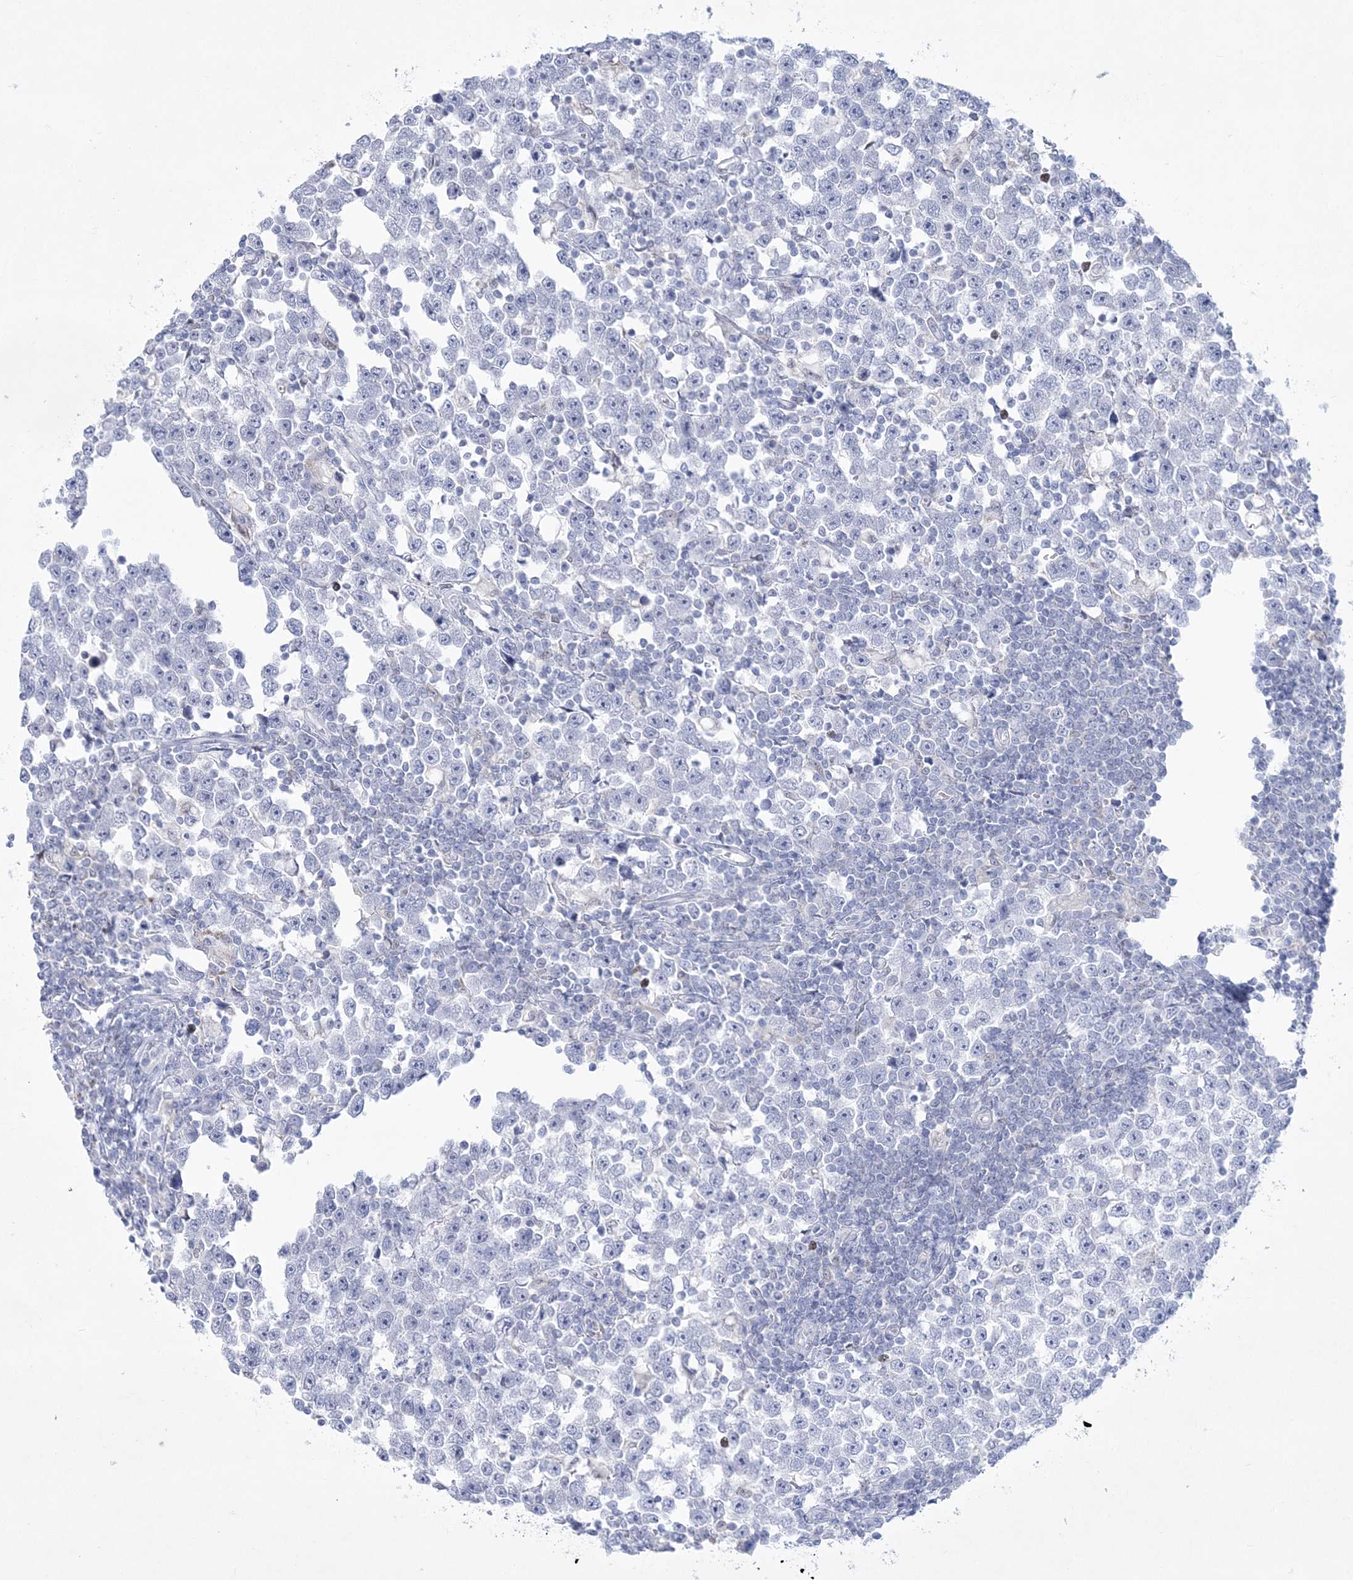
{"staining": {"intensity": "negative", "quantity": "none", "location": "none"}, "tissue": "testis cancer", "cell_type": "Tumor cells", "image_type": "cancer", "snomed": [{"axis": "morphology", "description": "Normal tissue, NOS"}, {"axis": "morphology", "description": "Seminoma, NOS"}, {"axis": "topography", "description": "Testis"}], "caption": "Testis seminoma stained for a protein using immunohistochemistry reveals no expression tumor cells.", "gene": "WDR27", "patient": {"sex": "male", "age": 43}}